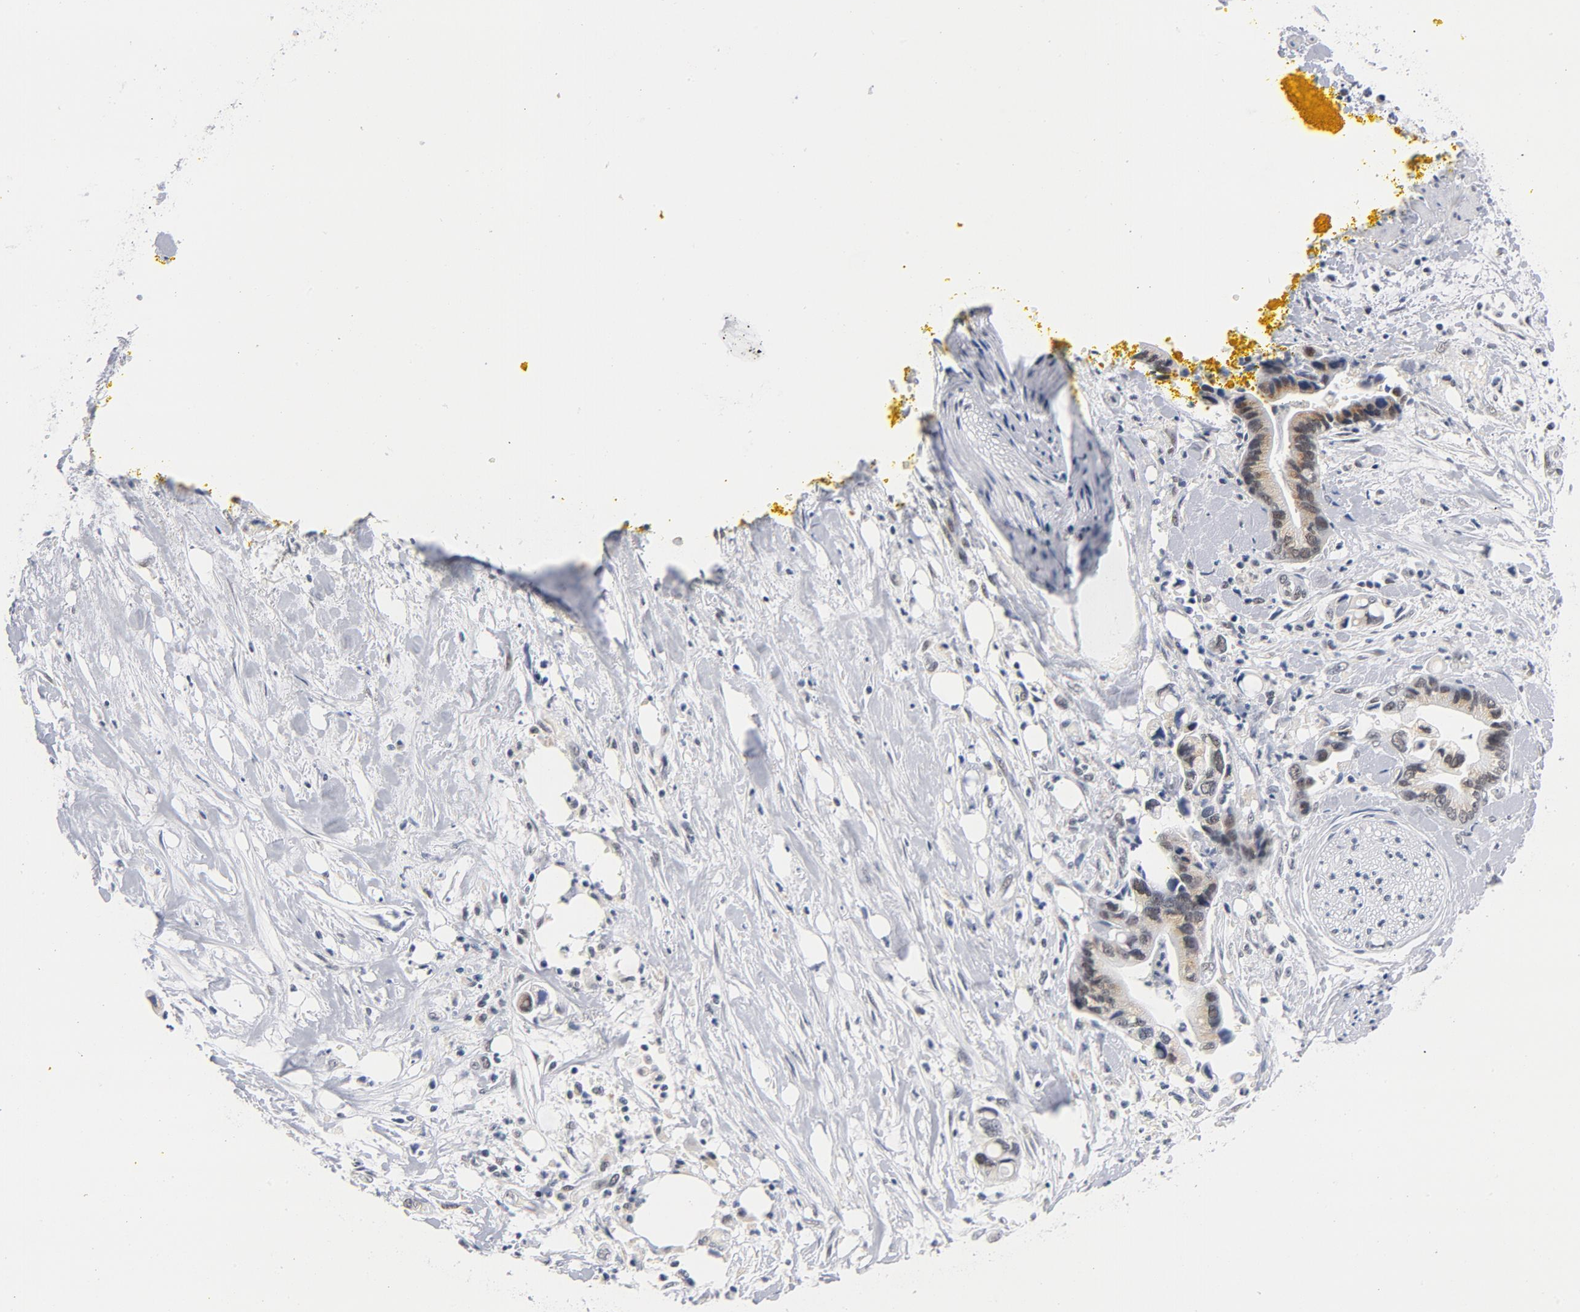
{"staining": {"intensity": "weak", "quantity": "25%-75%", "location": "cytoplasmic/membranous,nuclear"}, "tissue": "pancreatic cancer", "cell_type": "Tumor cells", "image_type": "cancer", "snomed": [{"axis": "morphology", "description": "Adenocarcinoma, NOS"}, {"axis": "topography", "description": "Pancreas"}], "caption": "Immunohistochemical staining of pancreatic adenocarcinoma displays low levels of weak cytoplasmic/membranous and nuclear protein positivity in approximately 25%-75% of tumor cells.", "gene": "BAP1", "patient": {"sex": "male", "age": 70}}